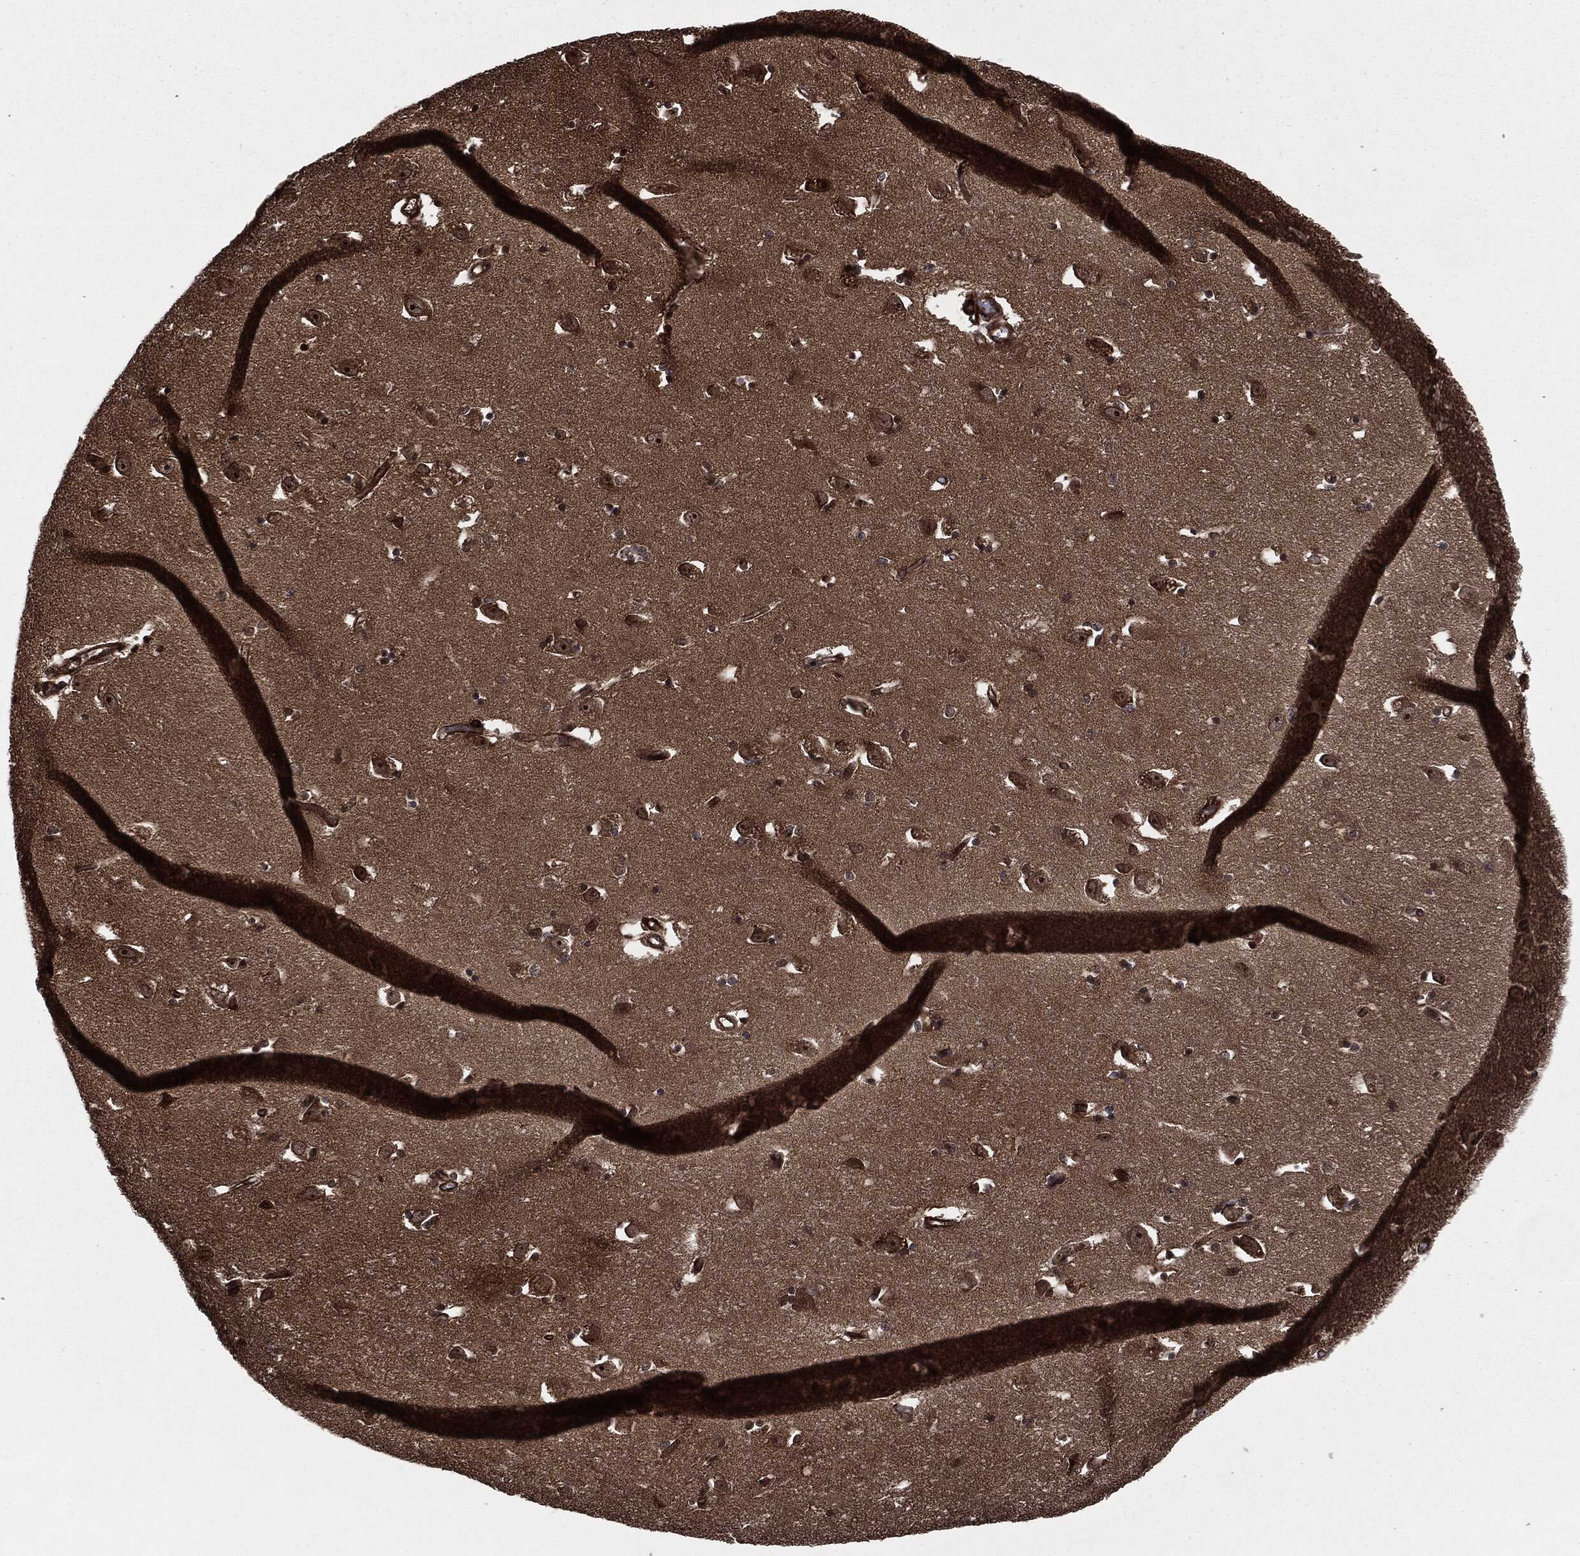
{"staining": {"intensity": "moderate", "quantity": "<25%", "location": "nuclear"}, "tissue": "hippocampus", "cell_type": "Glial cells", "image_type": "normal", "snomed": [{"axis": "morphology", "description": "Normal tissue, NOS"}, {"axis": "topography", "description": "Lateral ventricle wall"}, {"axis": "topography", "description": "Hippocampus"}], "caption": "IHC (DAB (3,3'-diaminobenzidine)) staining of normal hippocampus exhibits moderate nuclear protein positivity in about <25% of glial cells. Using DAB (3,3'-diaminobenzidine) (brown) and hematoxylin (blue) stains, captured at high magnification using brightfield microscopy.", "gene": "CARD6", "patient": {"sex": "female", "age": 63}}